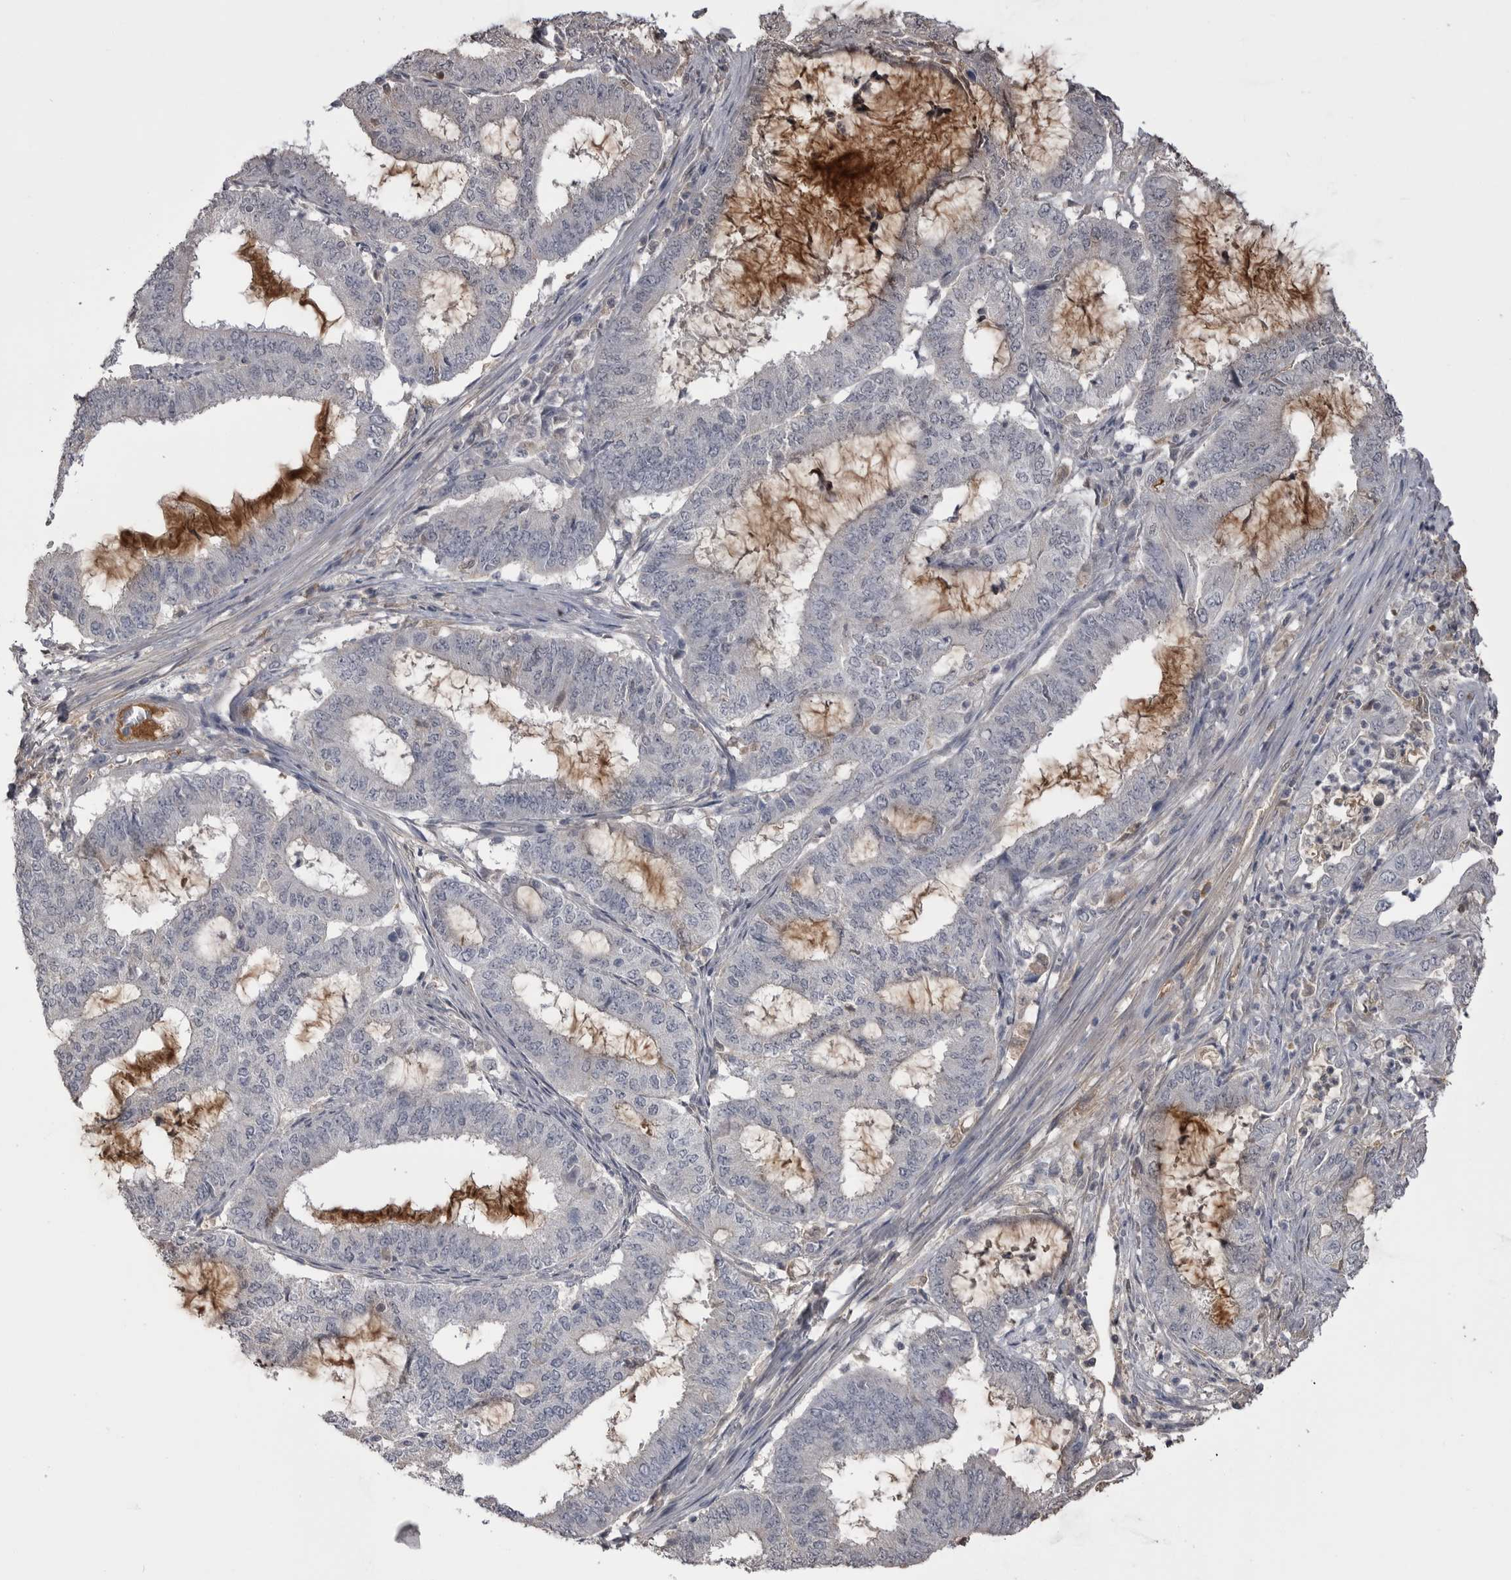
{"staining": {"intensity": "negative", "quantity": "none", "location": "none"}, "tissue": "endometrial cancer", "cell_type": "Tumor cells", "image_type": "cancer", "snomed": [{"axis": "morphology", "description": "Adenocarcinoma, NOS"}, {"axis": "topography", "description": "Endometrium"}], "caption": "DAB immunohistochemical staining of human endometrial cancer (adenocarcinoma) exhibits no significant positivity in tumor cells. The staining was performed using DAB to visualize the protein expression in brown, while the nuclei were stained in blue with hematoxylin (Magnification: 20x).", "gene": "AHSG", "patient": {"sex": "female", "age": 51}}